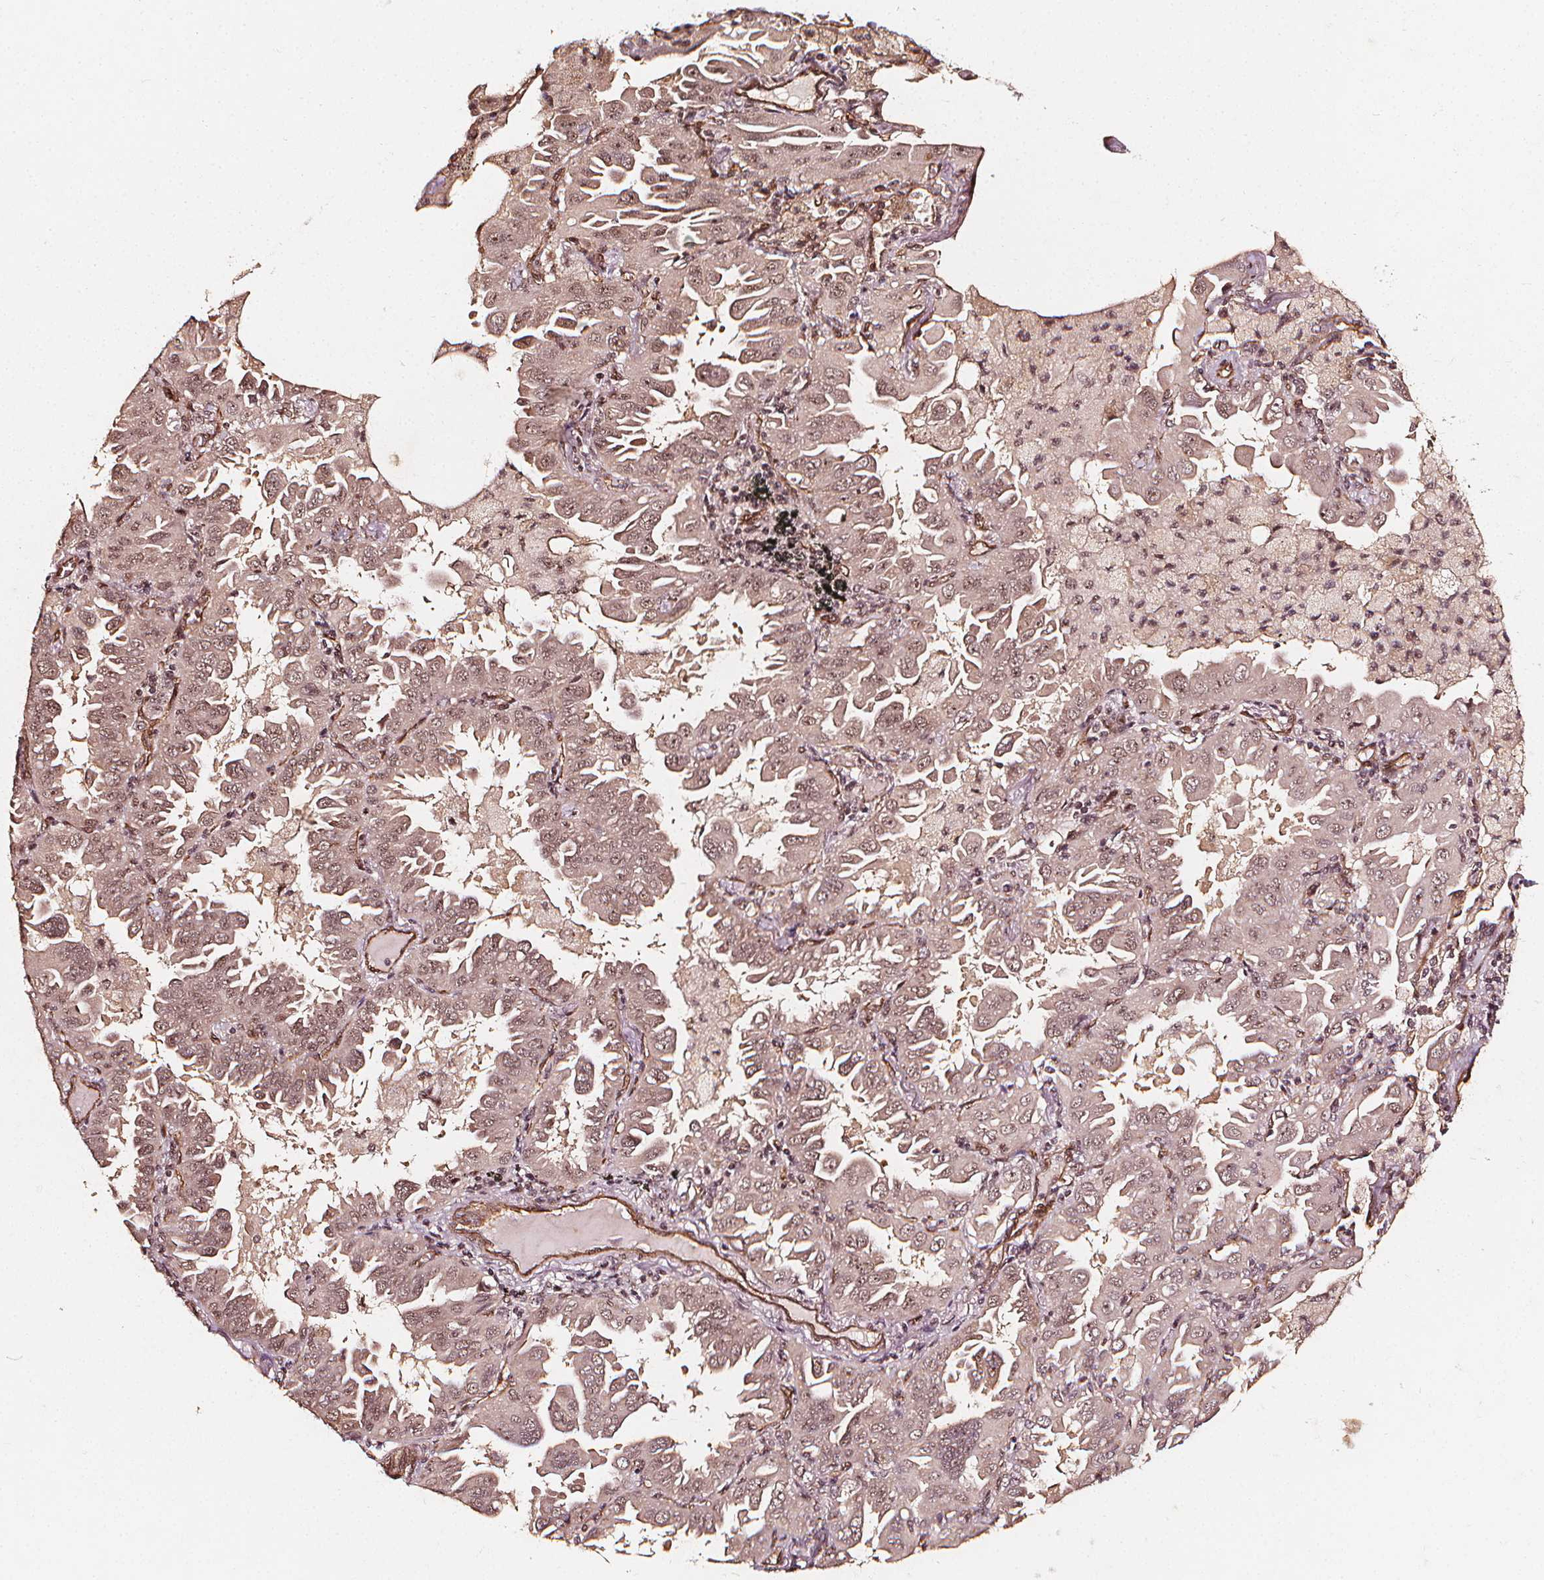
{"staining": {"intensity": "weak", "quantity": ">75%", "location": "nuclear"}, "tissue": "lung cancer", "cell_type": "Tumor cells", "image_type": "cancer", "snomed": [{"axis": "morphology", "description": "Adenocarcinoma, NOS"}, {"axis": "topography", "description": "Lung"}], "caption": "Immunohistochemistry (IHC) staining of adenocarcinoma (lung), which exhibits low levels of weak nuclear positivity in about >75% of tumor cells indicating weak nuclear protein expression. The staining was performed using DAB (3,3'-diaminobenzidine) (brown) for protein detection and nuclei were counterstained in hematoxylin (blue).", "gene": "EXOSC9", "patient": {"sex": "male", "age": 64}}